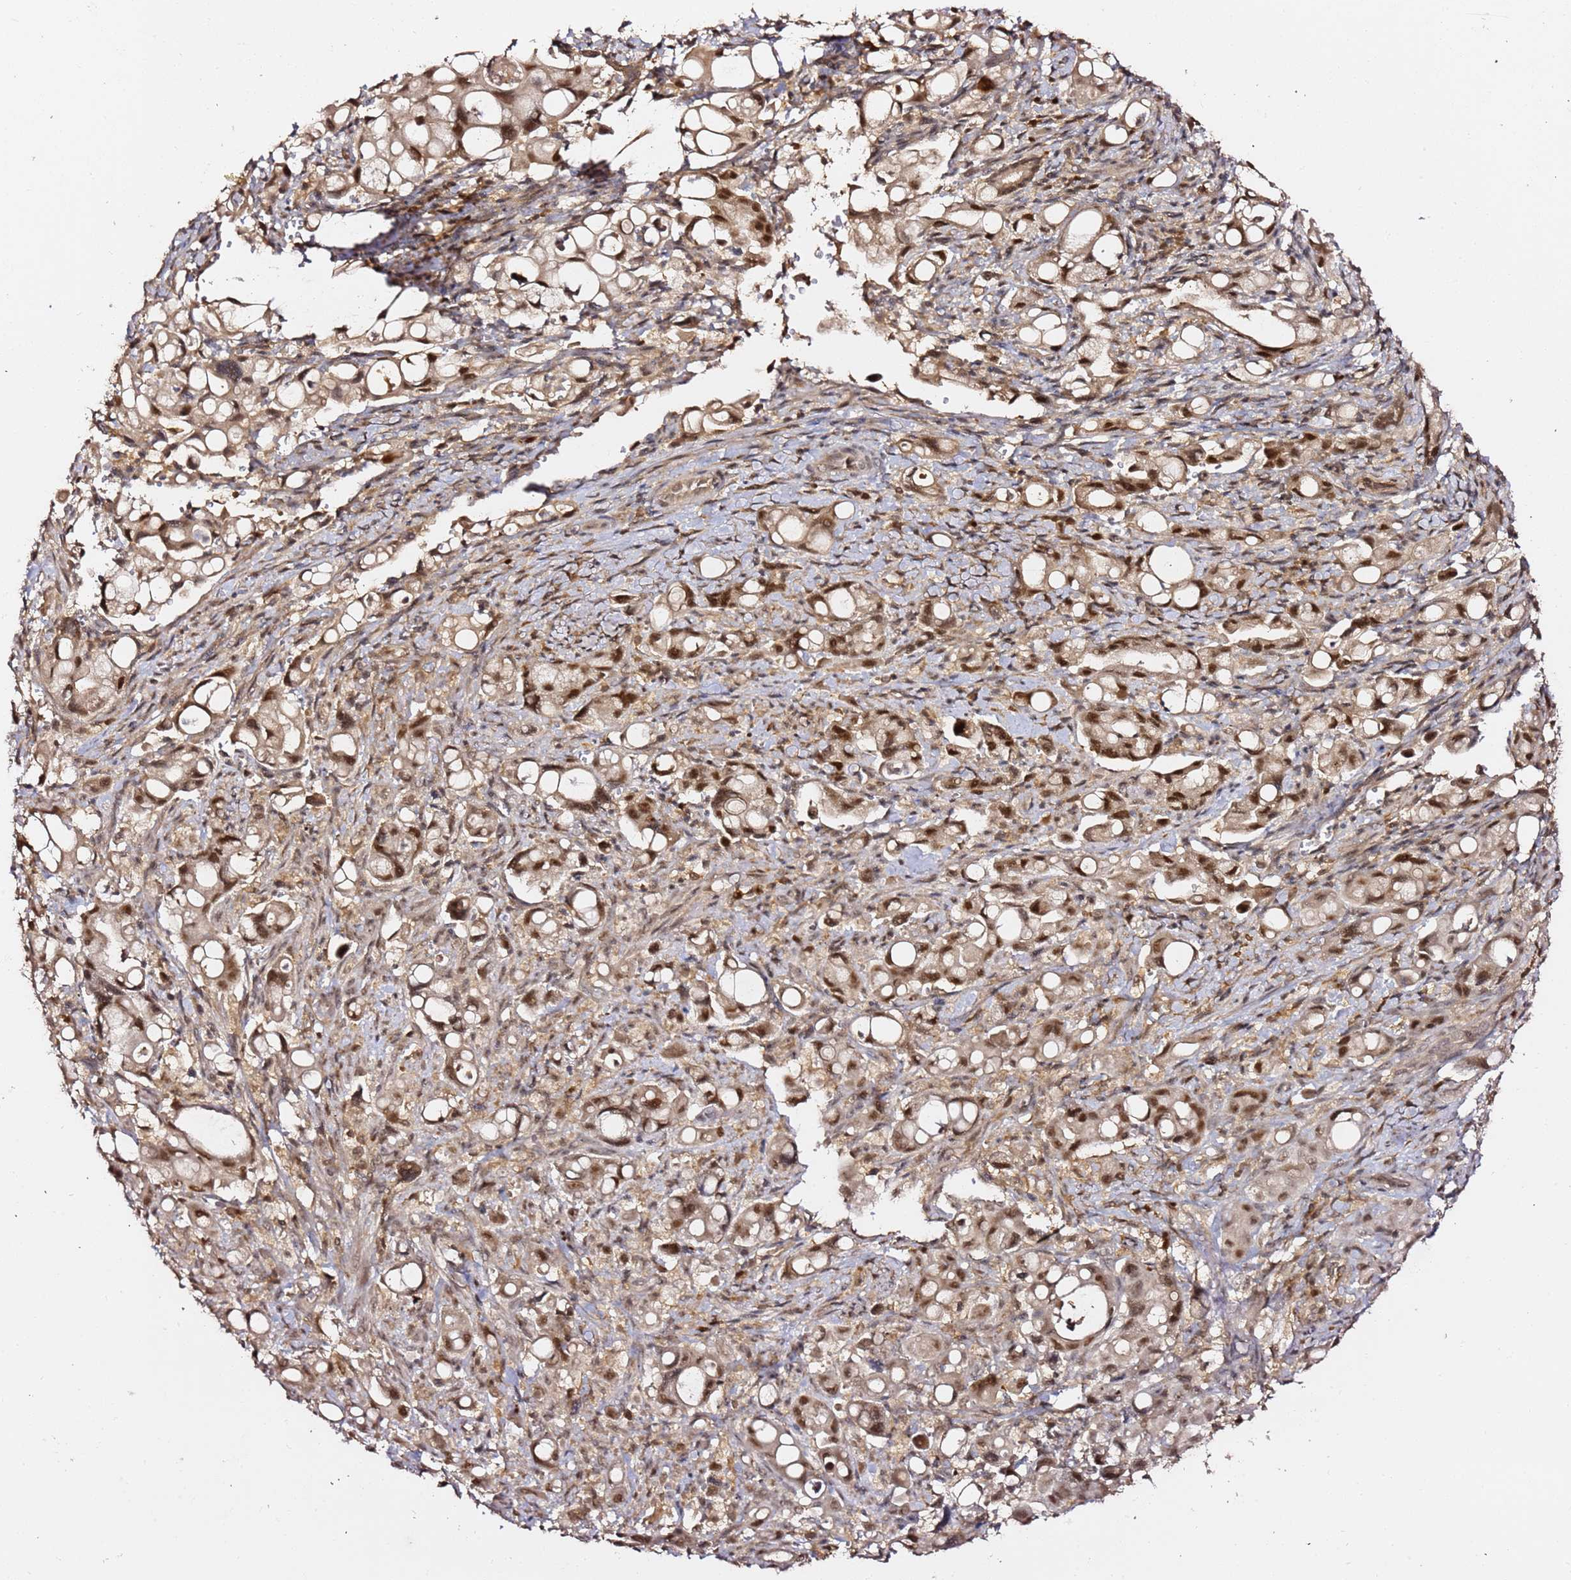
{"staining": {"intensity": "moderate", "quantity": ">75%", "location": "nuclear"}, "tissue": "pancreatic cancer", "cell_type": "Tumor cells", "image_type": "cancer", "snomed": [{"axis": "morphology", "description": "Adenocarcinoma, NOS"}, {"axis": "topography", "description": "Pancreas"}], "caption": "This is an image of immunohistochemistry staining of pancreatic cancer (adenocarcinoma), which shows moderate staining in the nuclear of tumor cells.", "gene": "OR5V1", "patient": {"sex": "male", "age": 68}}